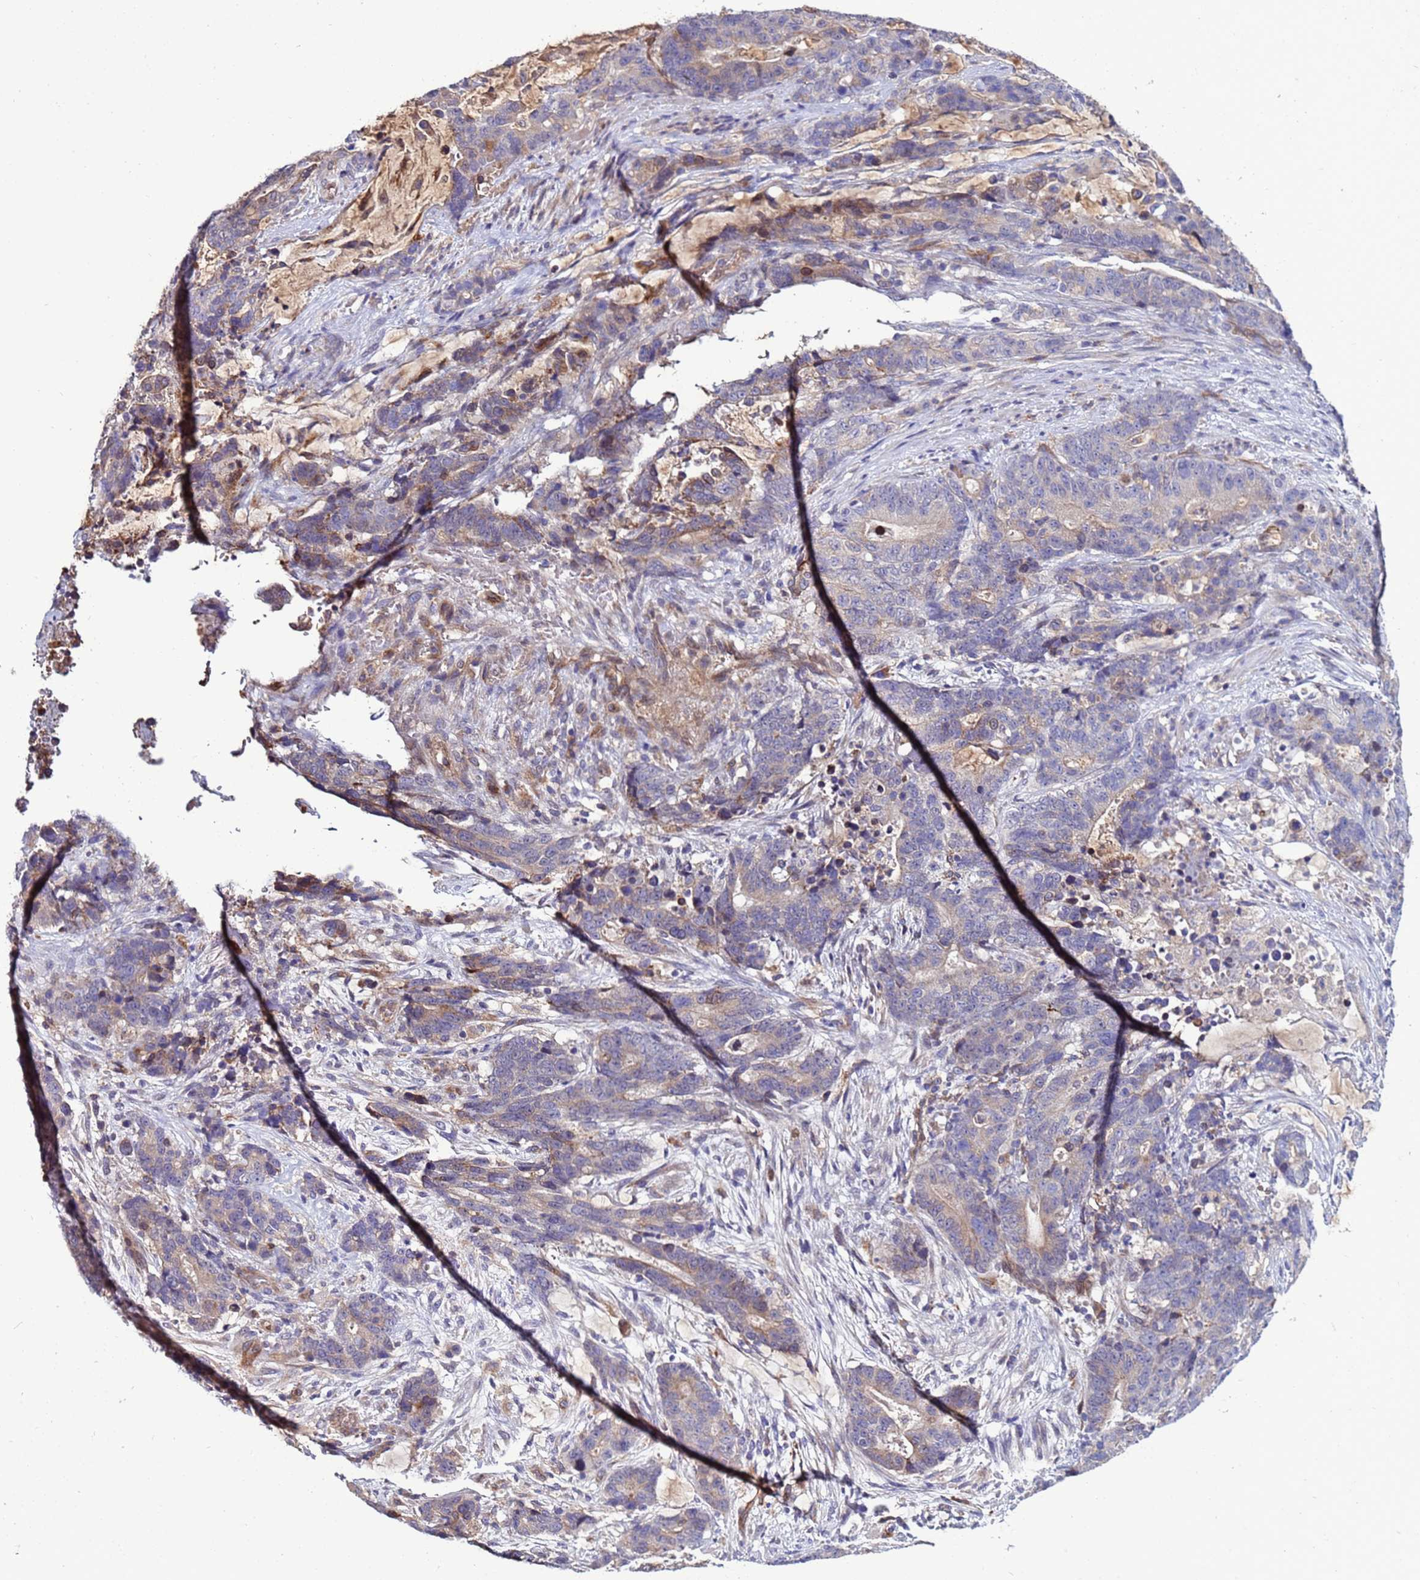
{"staining": {"intensity": "negative", "quantity": "none", "location": "none"}, "tissue": "stomach cancer", "cell_type": "Tumor cells", "image_type": "cancer", "snomed": [{"axis": "morphology", "description": "Adenocarcinoma, NOS"}, {"axis": "topography", "description": "Stomach"}], "caption": "Immunohistochemistry photomicrograph of neoplastic tissue: human adenocarcinoma (stomach) stained with DAB exhibits no significant protein positivity in tumor cells.", "gene": "RAPGEF4", "patient": {"sex": "female", "age": 76}}